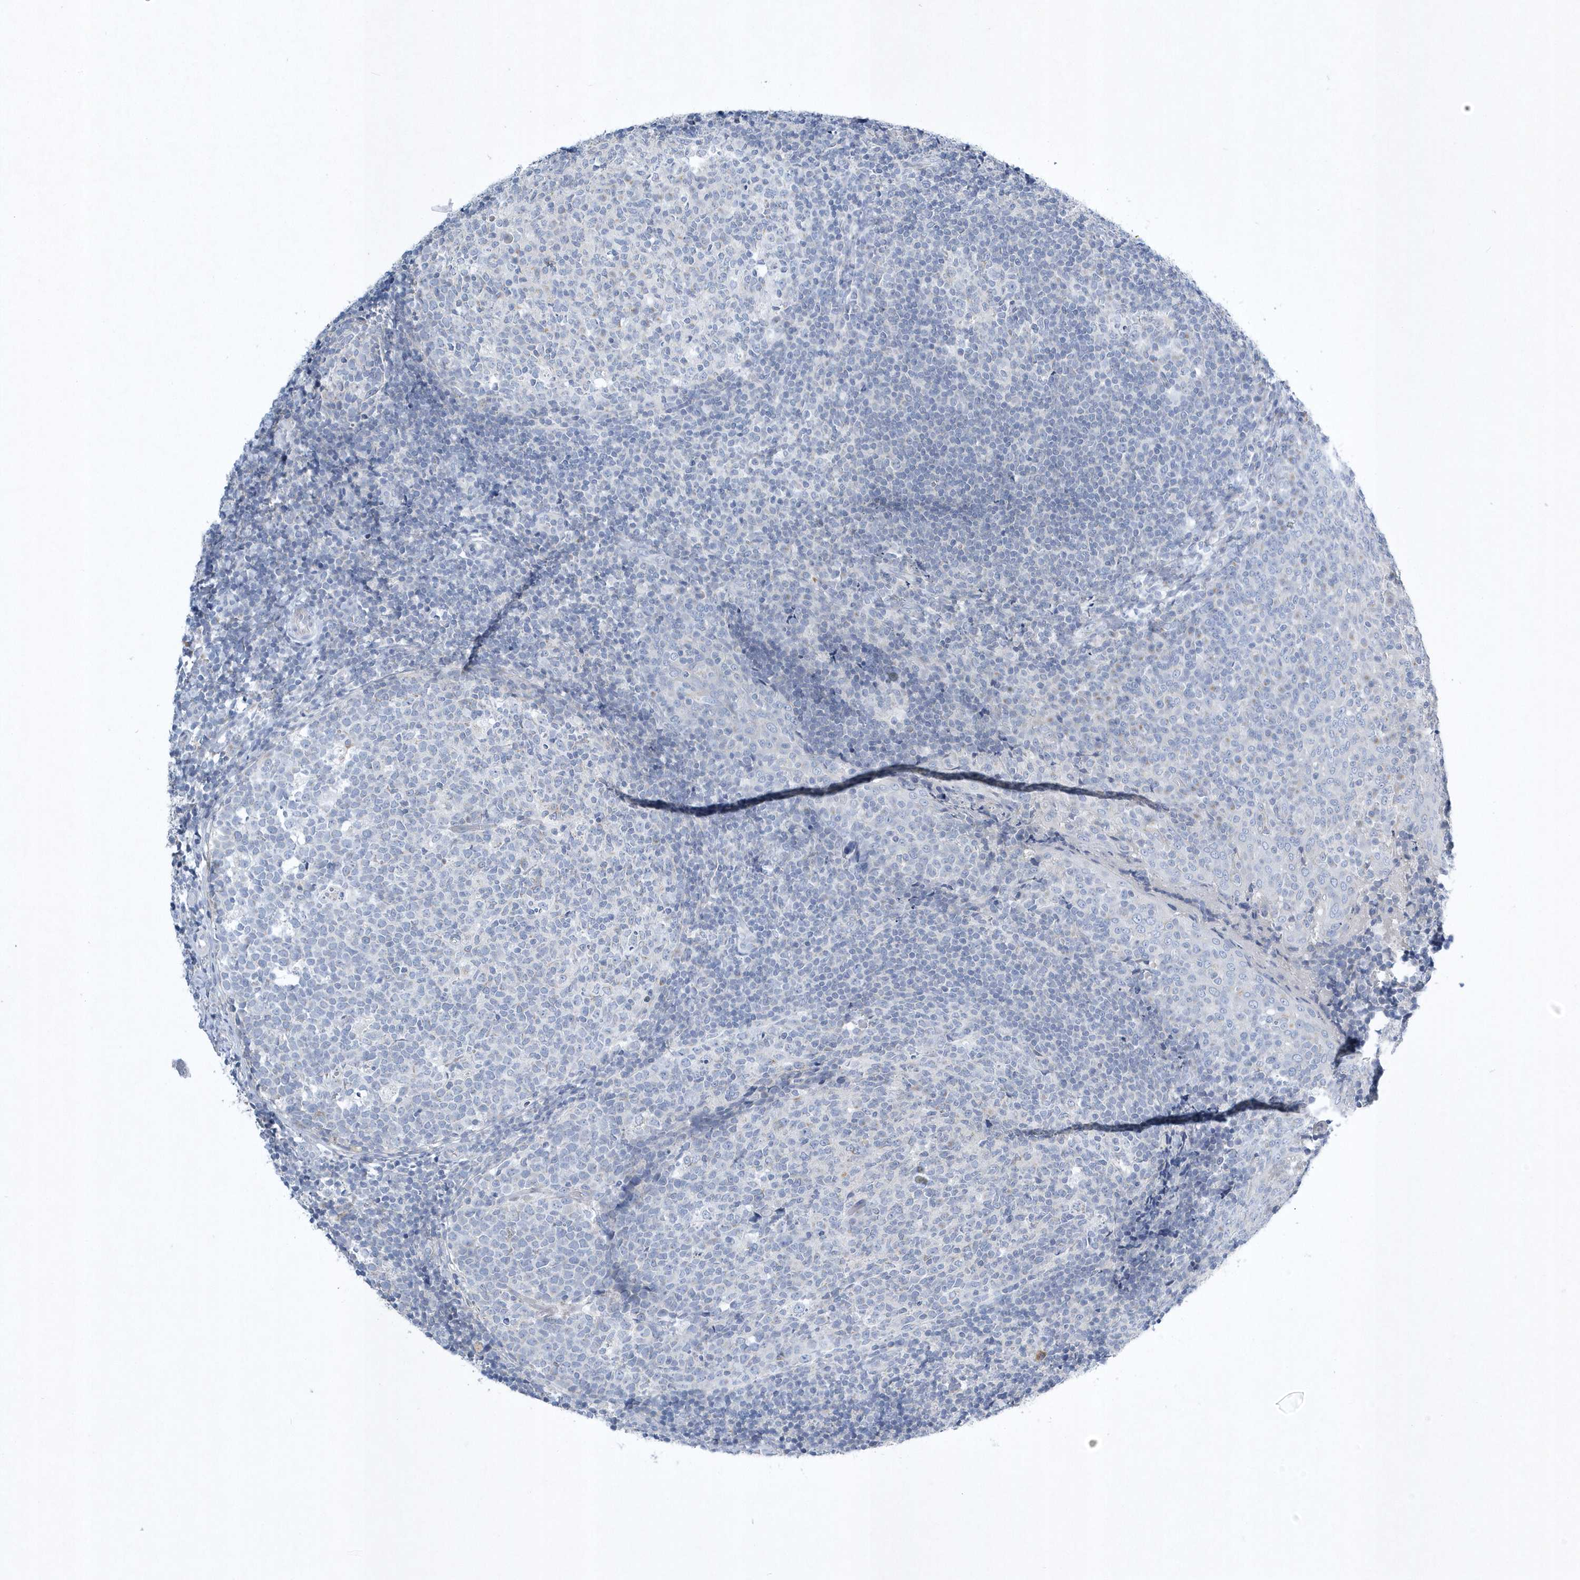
{"staining": {"intensity": "negative", "quantity": "none", "location": "none"}, "tissue": "tonsil", "cell_type": "Germinal center cells", "image_type": "normal", "snomed": [{"axis": "morphology", "description": "Normal tissue, NOS"}, {"axis": "topography", "description": "Tonsil"}], "caption": "A high-resolution photomicrograph shows IHC staining of normal tonsil, which exhibits no significant positivity in germinal center cells.", "gene": "SPATA18", "patient": {"sex": "female", "age": 19}}